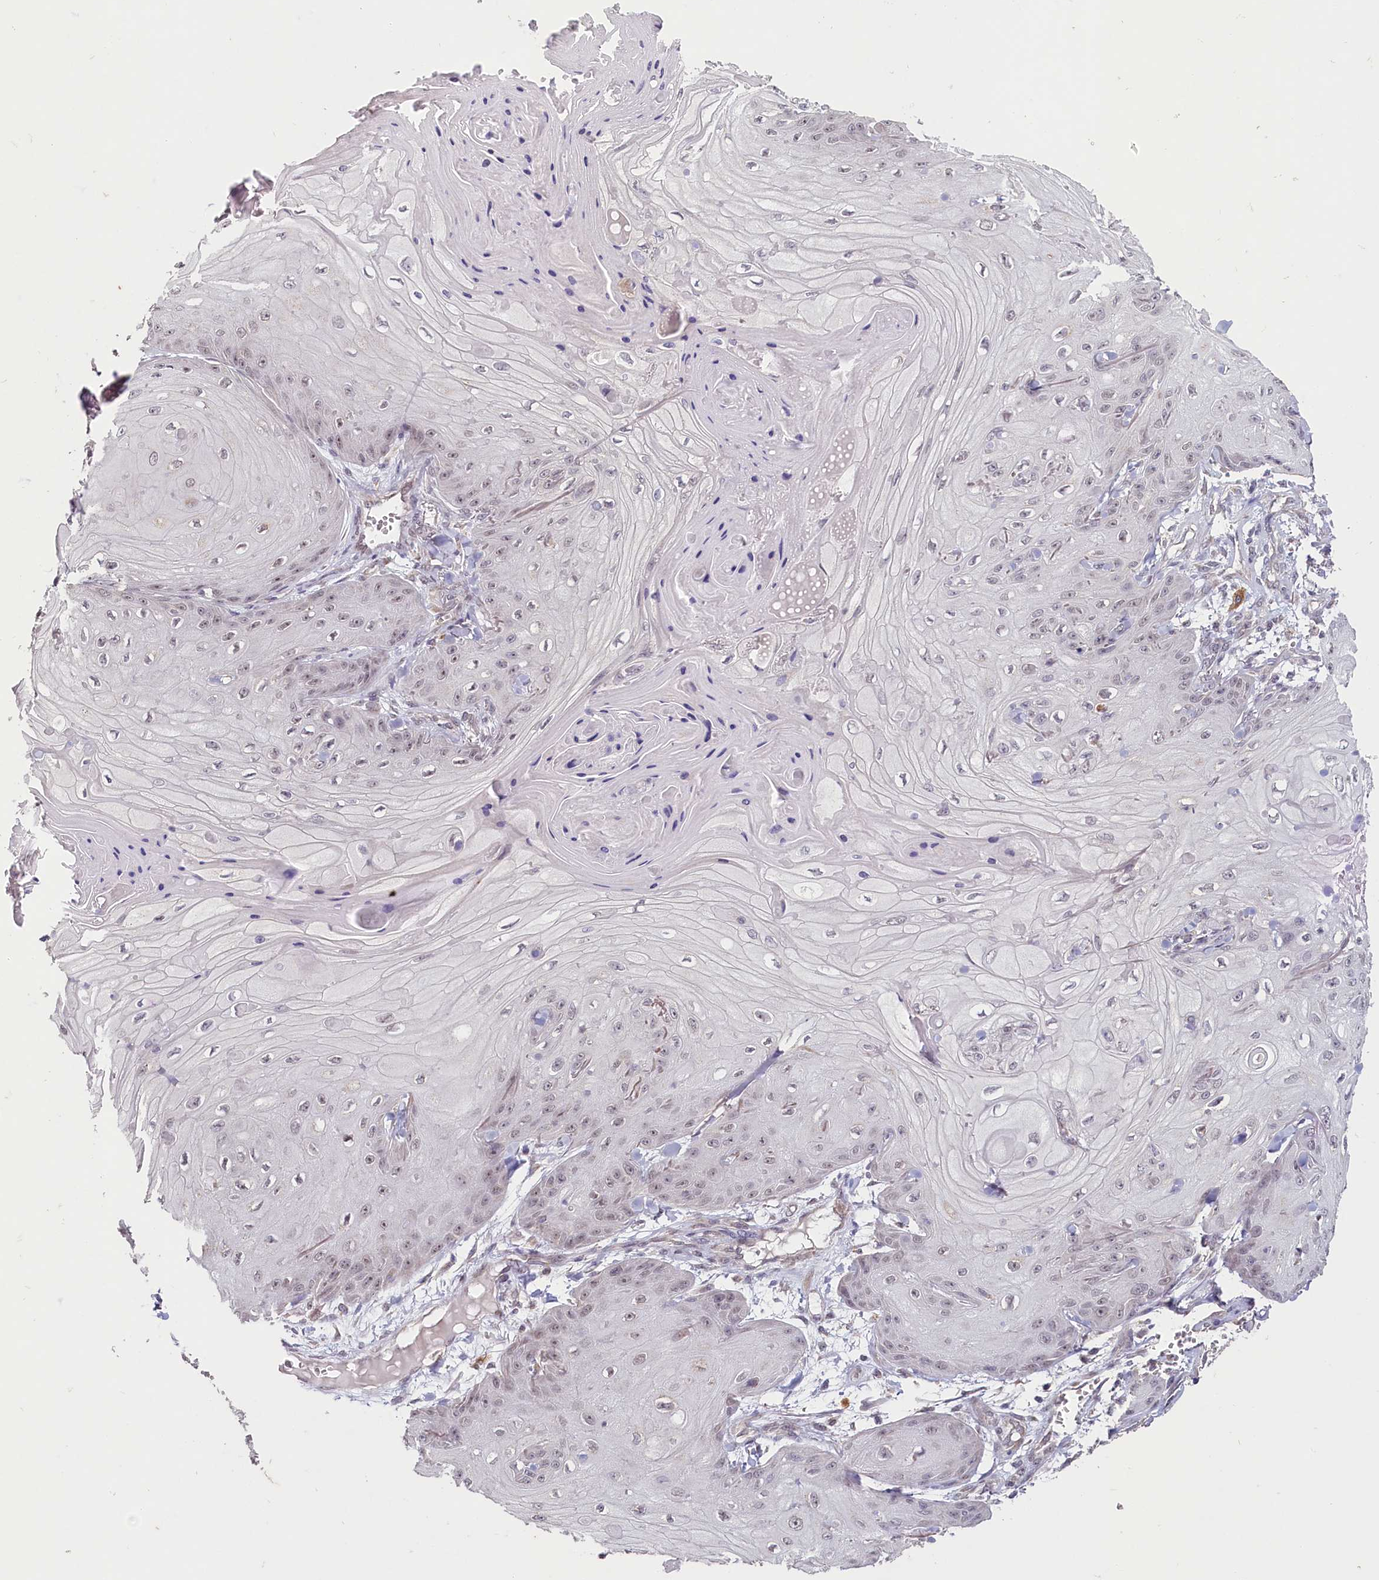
{"staining": {"intensity": "weak", "quantity": "<25%", "location": "nuclear"}, "tissue": "skin cancer", "cell_type": "Tumor cells", "image_type": "cancer", "snomed": [{"axis": "morphology", "description": "Squamous cell carcinoma, NOS"}, {"axis": "topography", "description": "Skin"}], "caption": "High power microscopy photomicrograph of an immunohistochemistry (IHC) micrograph of skin squamous cell carcinoma, revealing no significant positivity in tumor cells.", "gene": "PDE6D", "patient": {"sex": "male", "age": 74}}